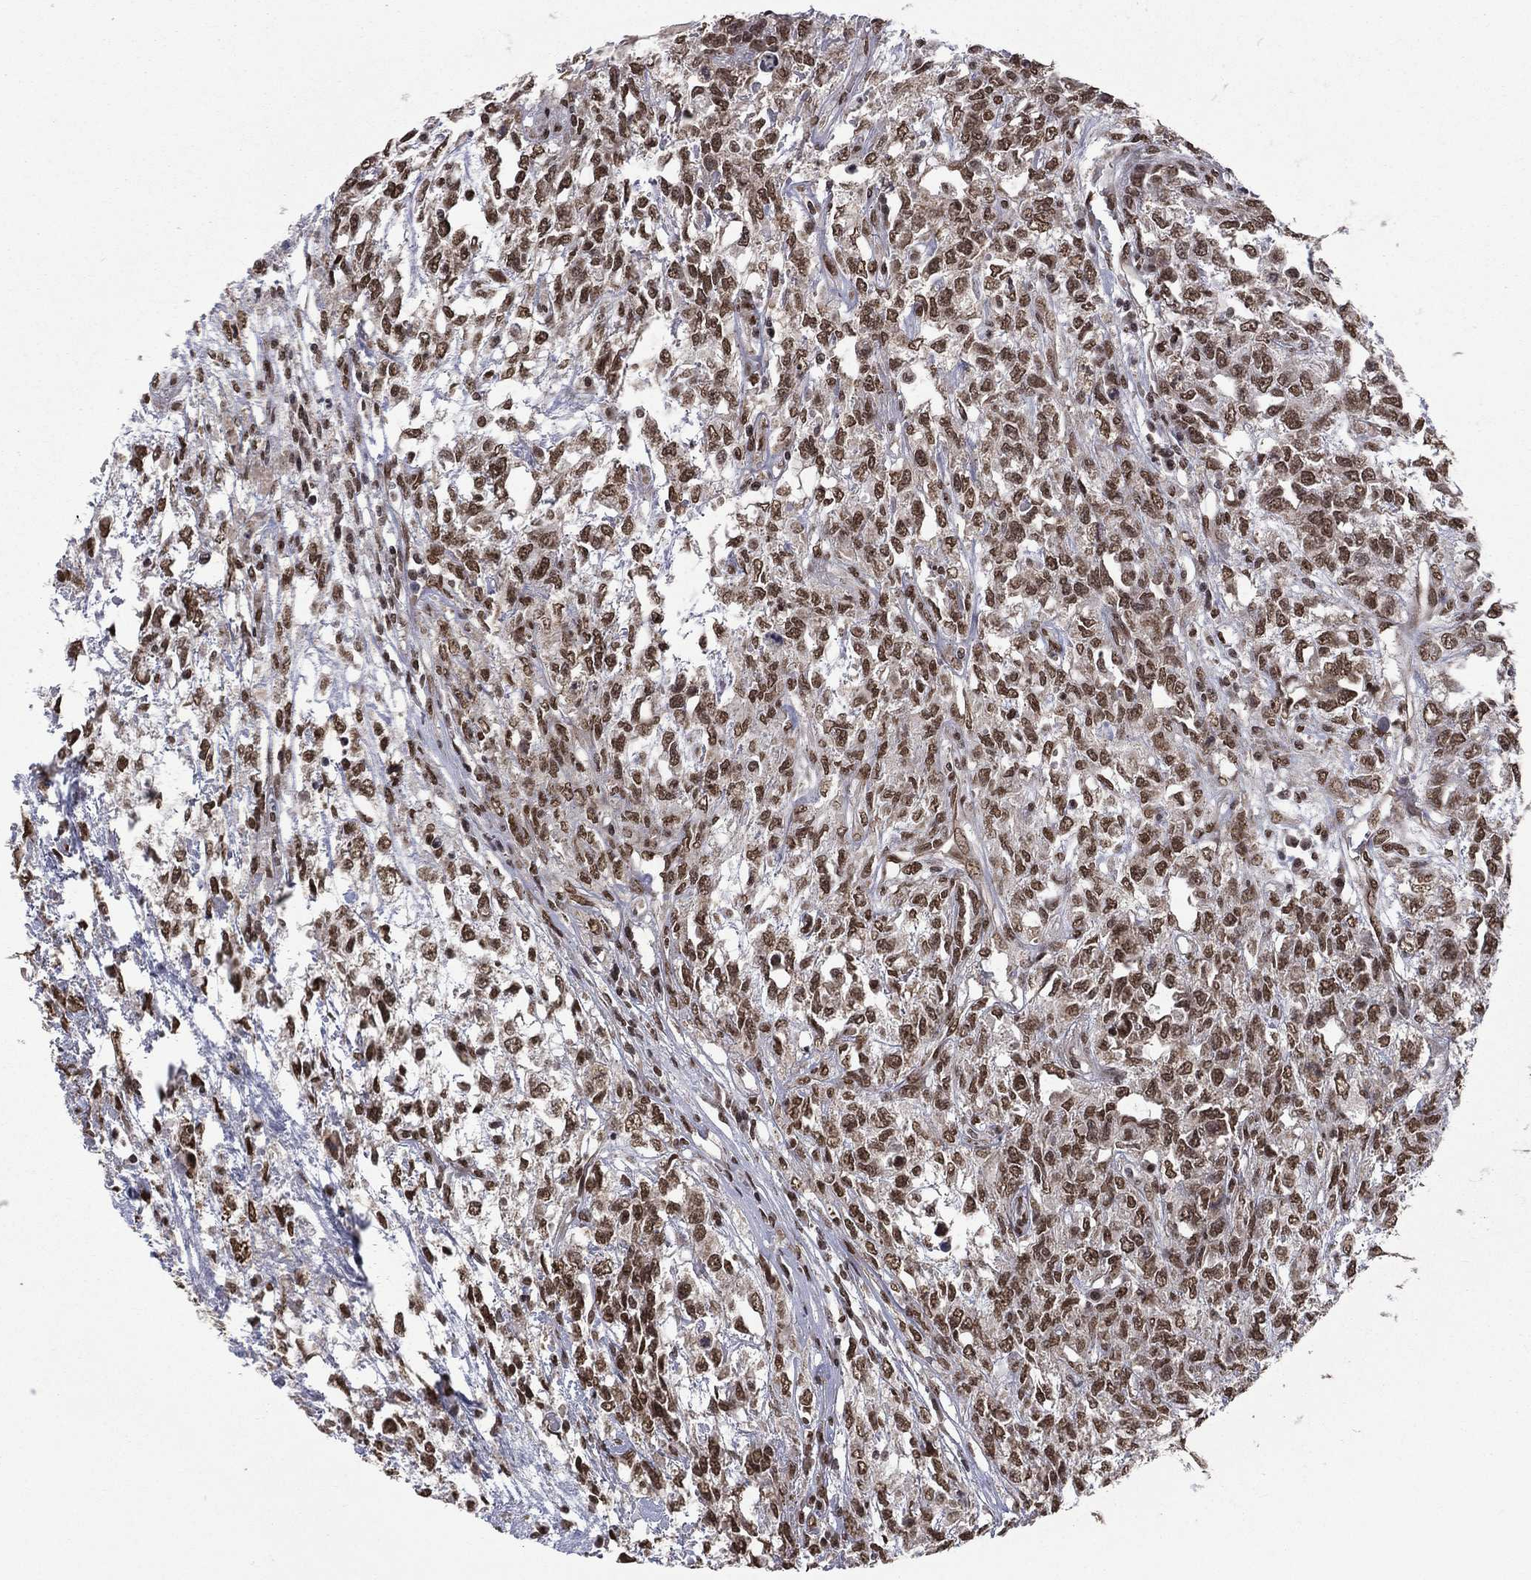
{"staining": {"intensity": "strong", "quantity": ">75%", "location": "nuclear"}, "tissue": "testis cancer", "cell_type": "Tumor cells", "image_type": "cancer", "snomed": [{"axis": "morphology", "description": "Seminoma, NOS"}, {"axis": "topography", "description": "Testis"}], "caption": "Strong nuclear expression for a protein is identified in about >75% of tumor cells of testis cancer (seminoma) using IHC.", "gene": "C5orf24", "patient": {"sex": "male", "age": 52}}